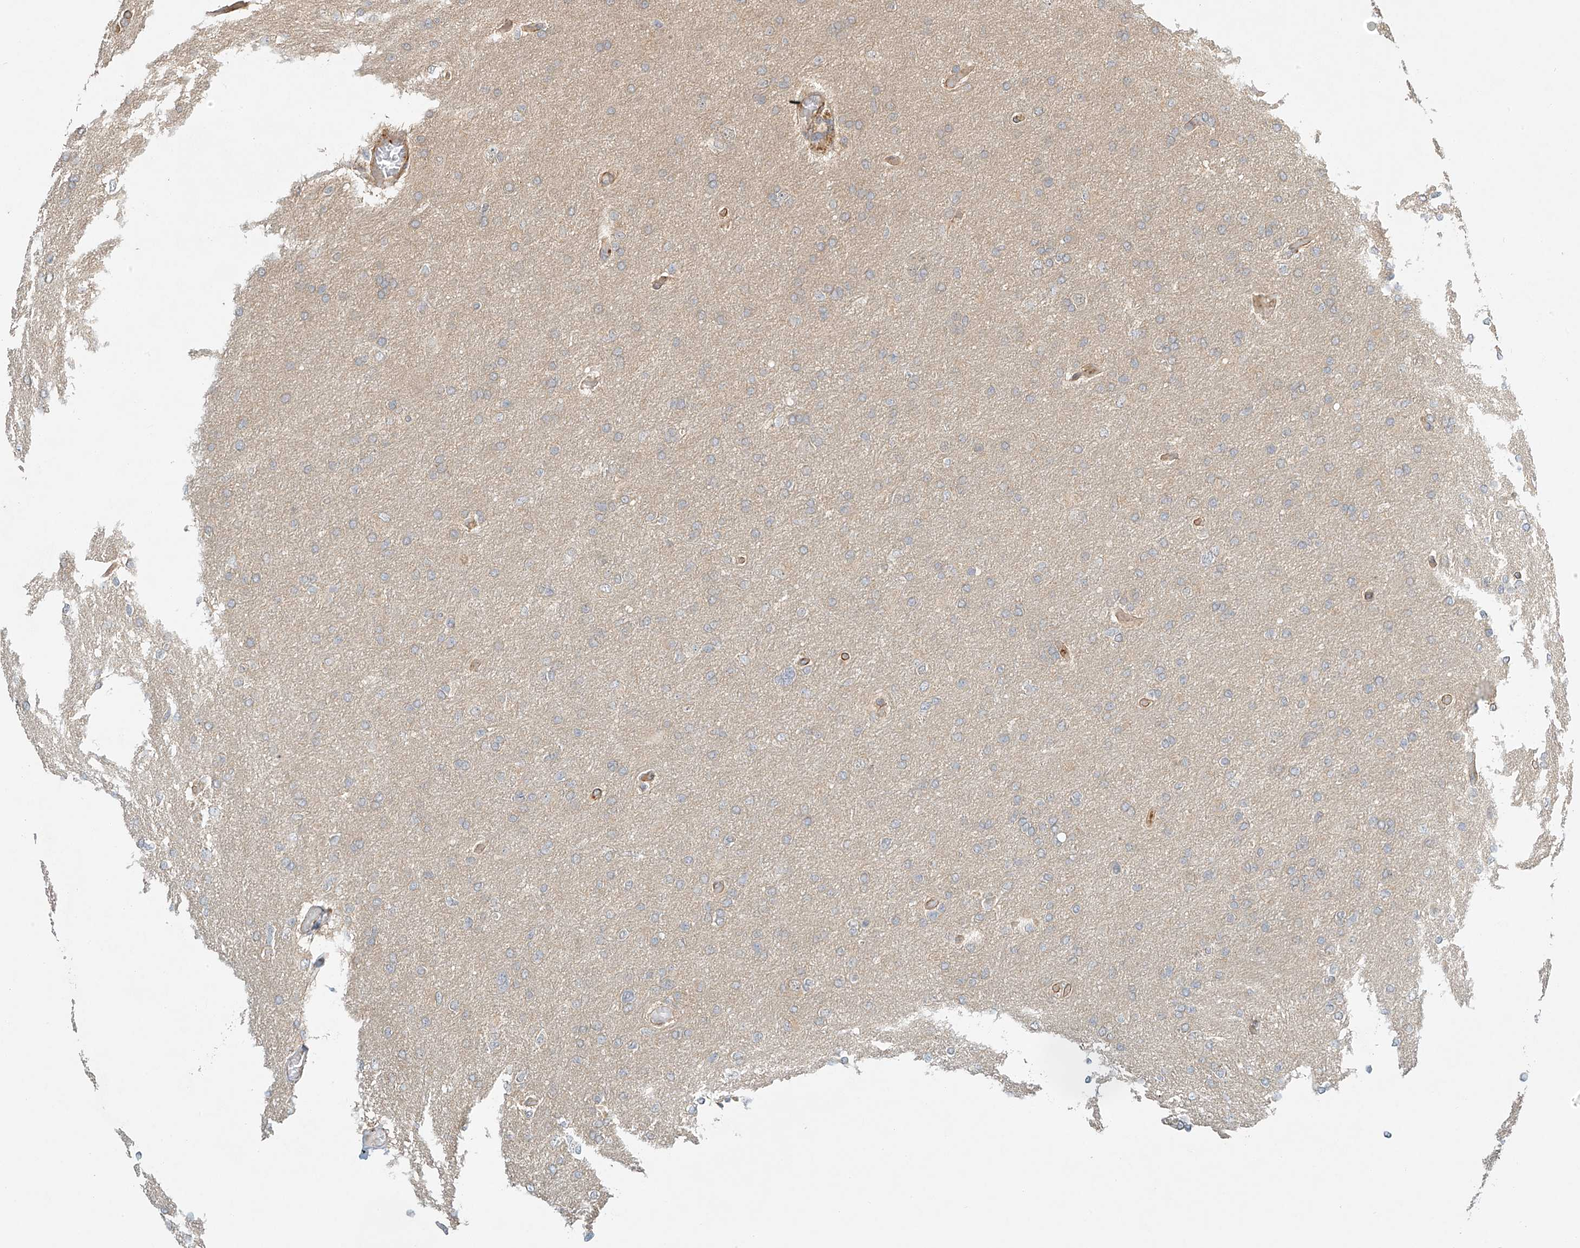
{"staining": {"intensity": "negative", "quantity": "none", "location": "none"}, "tissue": "glioma", "cell_type": "Tumor cells", "image_type": "cancer", "snomed": [{"axis": "morphology", "description": "Glioma, malignant, High grade"}, {"axis": "topography", "description": "Cerebral cortex"}], "caption": "This is an immunohistochemistry image of human malignant high-grade glioma. There is no staining in tumor cells.", "gene": "CSMD3", "patient": {"sex": "female", "age": 36}}